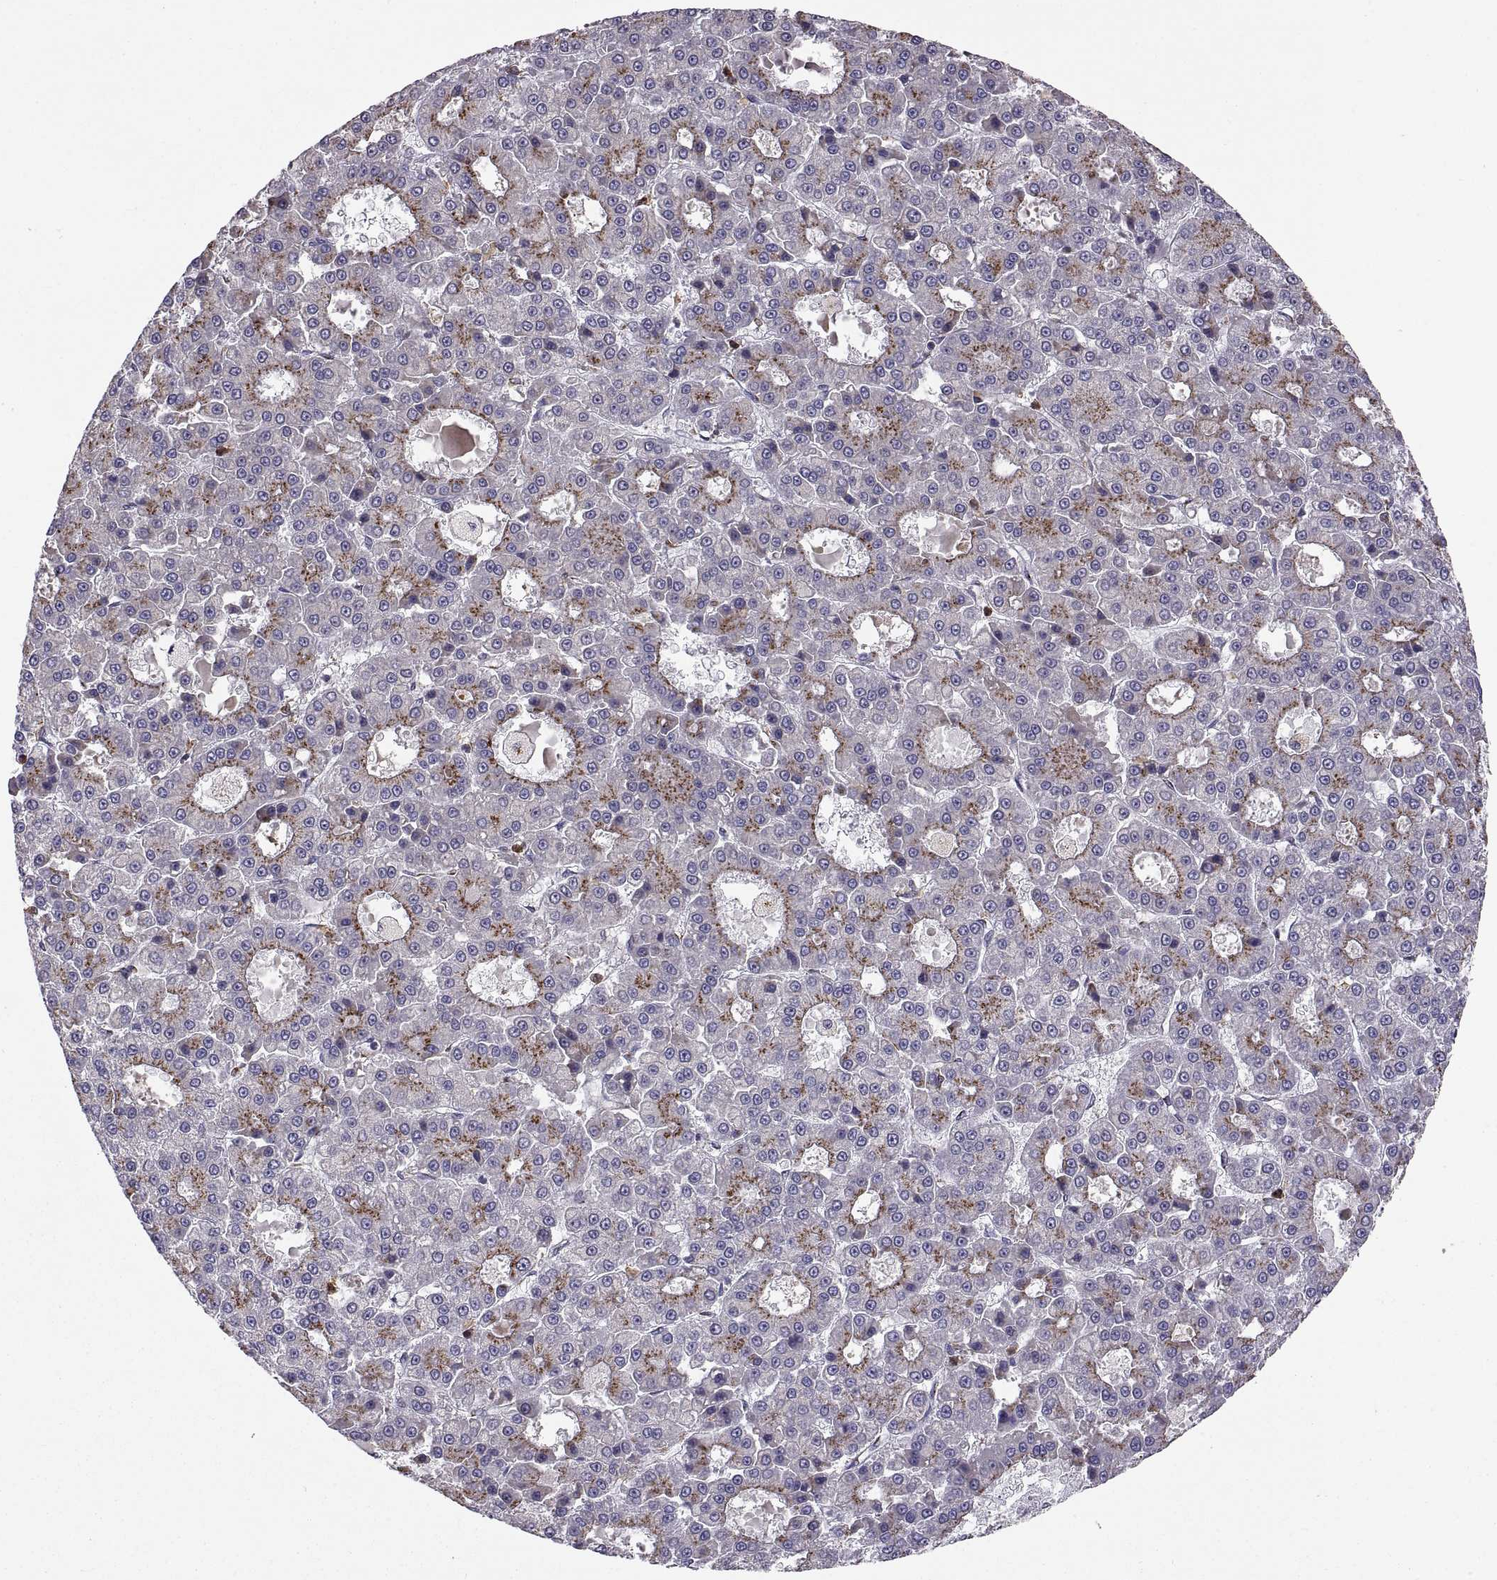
{"staining": {"intensity": "strong", "quantity": "25%-75%", "location": "cytoplasmic/membranous"}, "tissue": "liver cancer", "cell_type": "Tumor cells", "image_type": "cancer", "snomed": [{"axis": "morphology", "description": "Carcinoma, Hepatocellular, NOS"}, {"axis": "topography", "description": "Liver"}], "caption": "The immunohistochemical stain labels strong cytoplasmic/membranous staining in tumor cells of liver hepatocellular carcinoma tissue.", "gene": "ACAP1", "patient": {"sex": "male", "age": 70}}